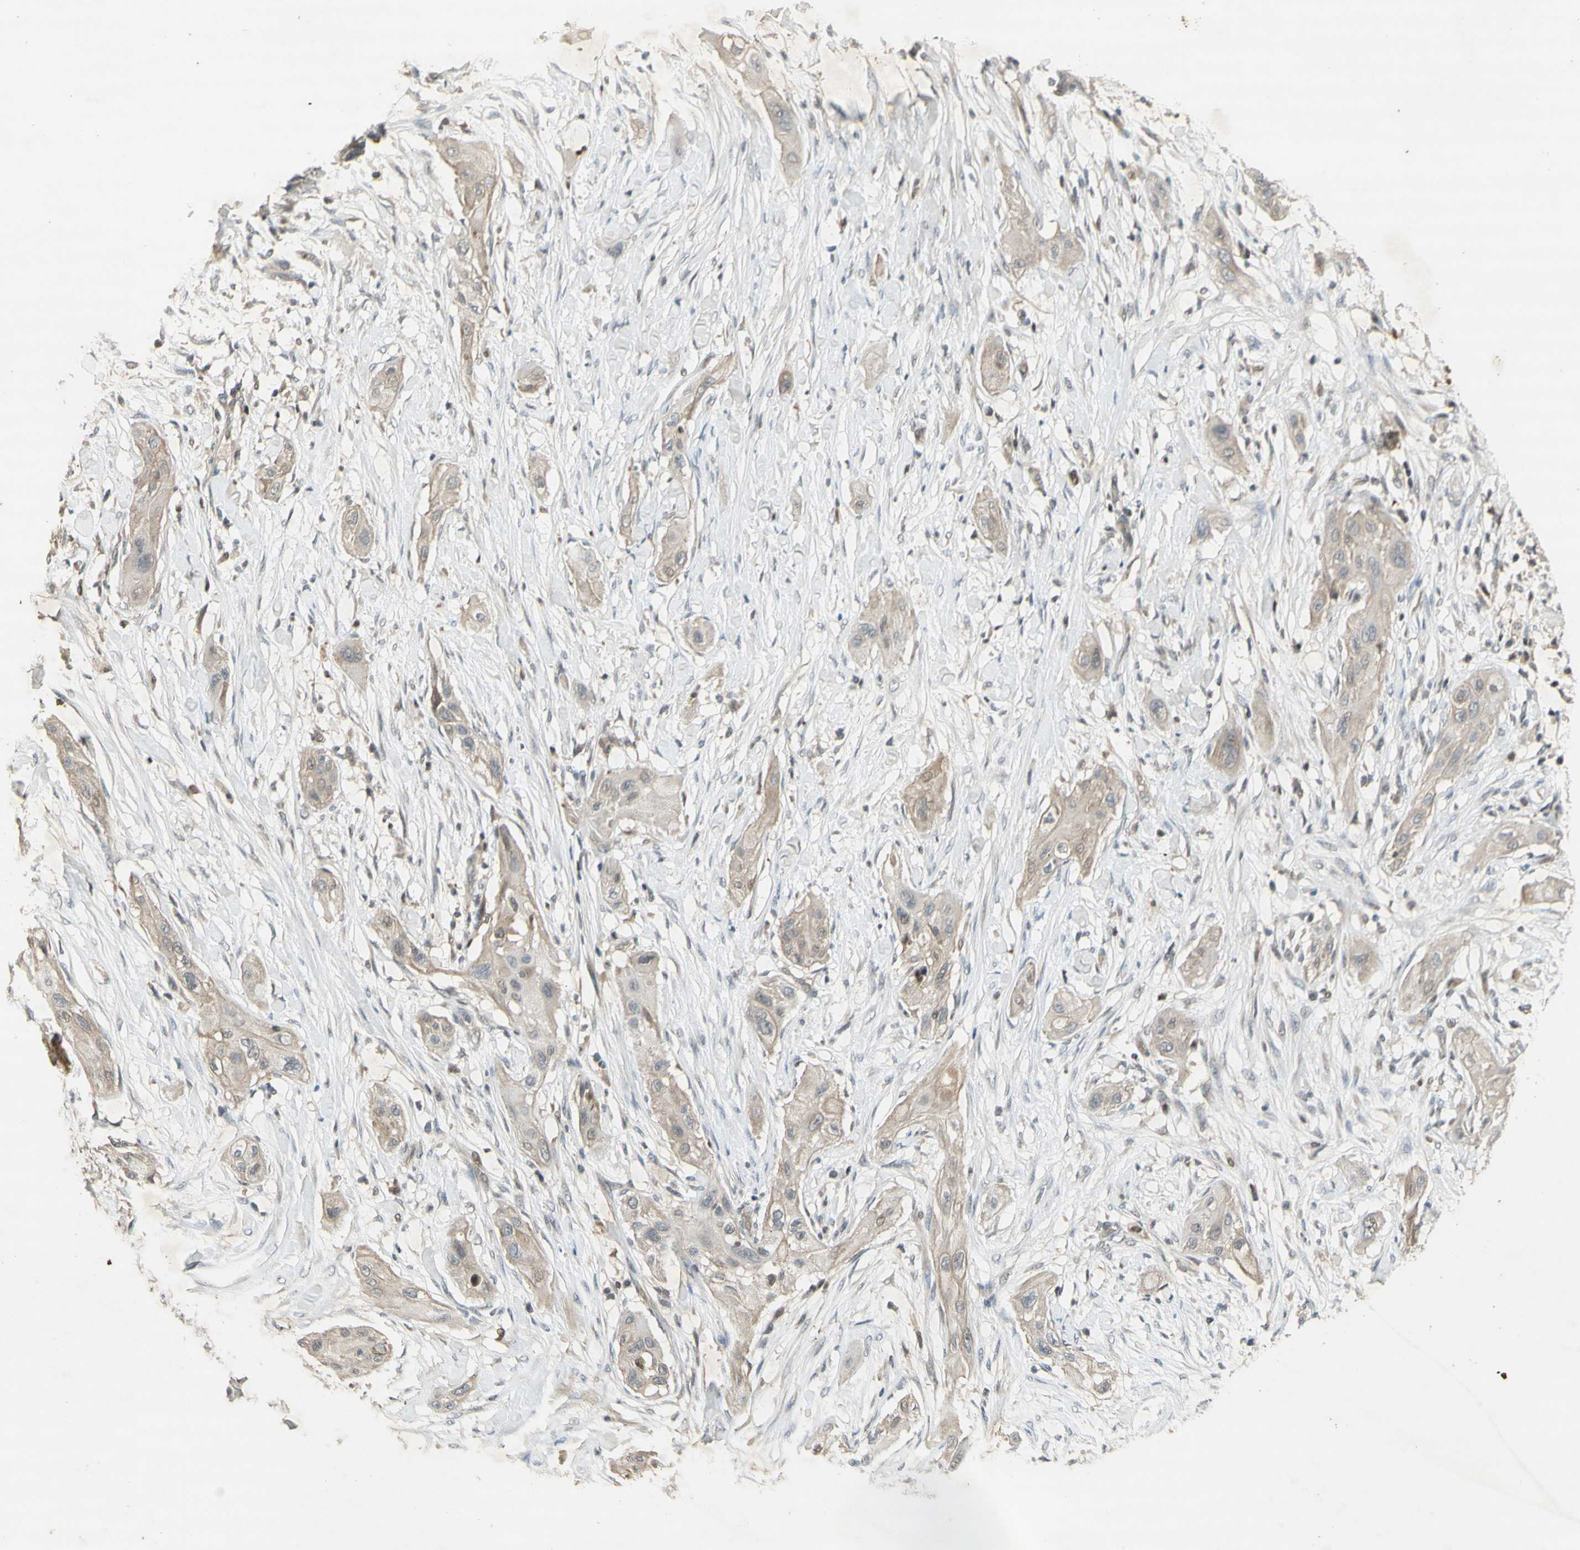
{"staining": {"intensity": "weak", "quantity": "25%-75%", "location": "cytoplasmic/membranous"}, "tissue": "lung cancer", "cell_type": "Tumor cells", "image_type": "cancer", "snomed": [{"axis": "morphology", "description": "Squamous cell carcinoma, NOS"}, {"axis": "topography", "description": "Lung"}], "caption": "Protein expression analysis of lung cancer (squamous cell carcinoma) displays weak cytoplasmic/membranous positivity in approximately 25%-75% of tumor cells.", "gene": "NRG4", "patient": {"sex": "female", "age": 47}}